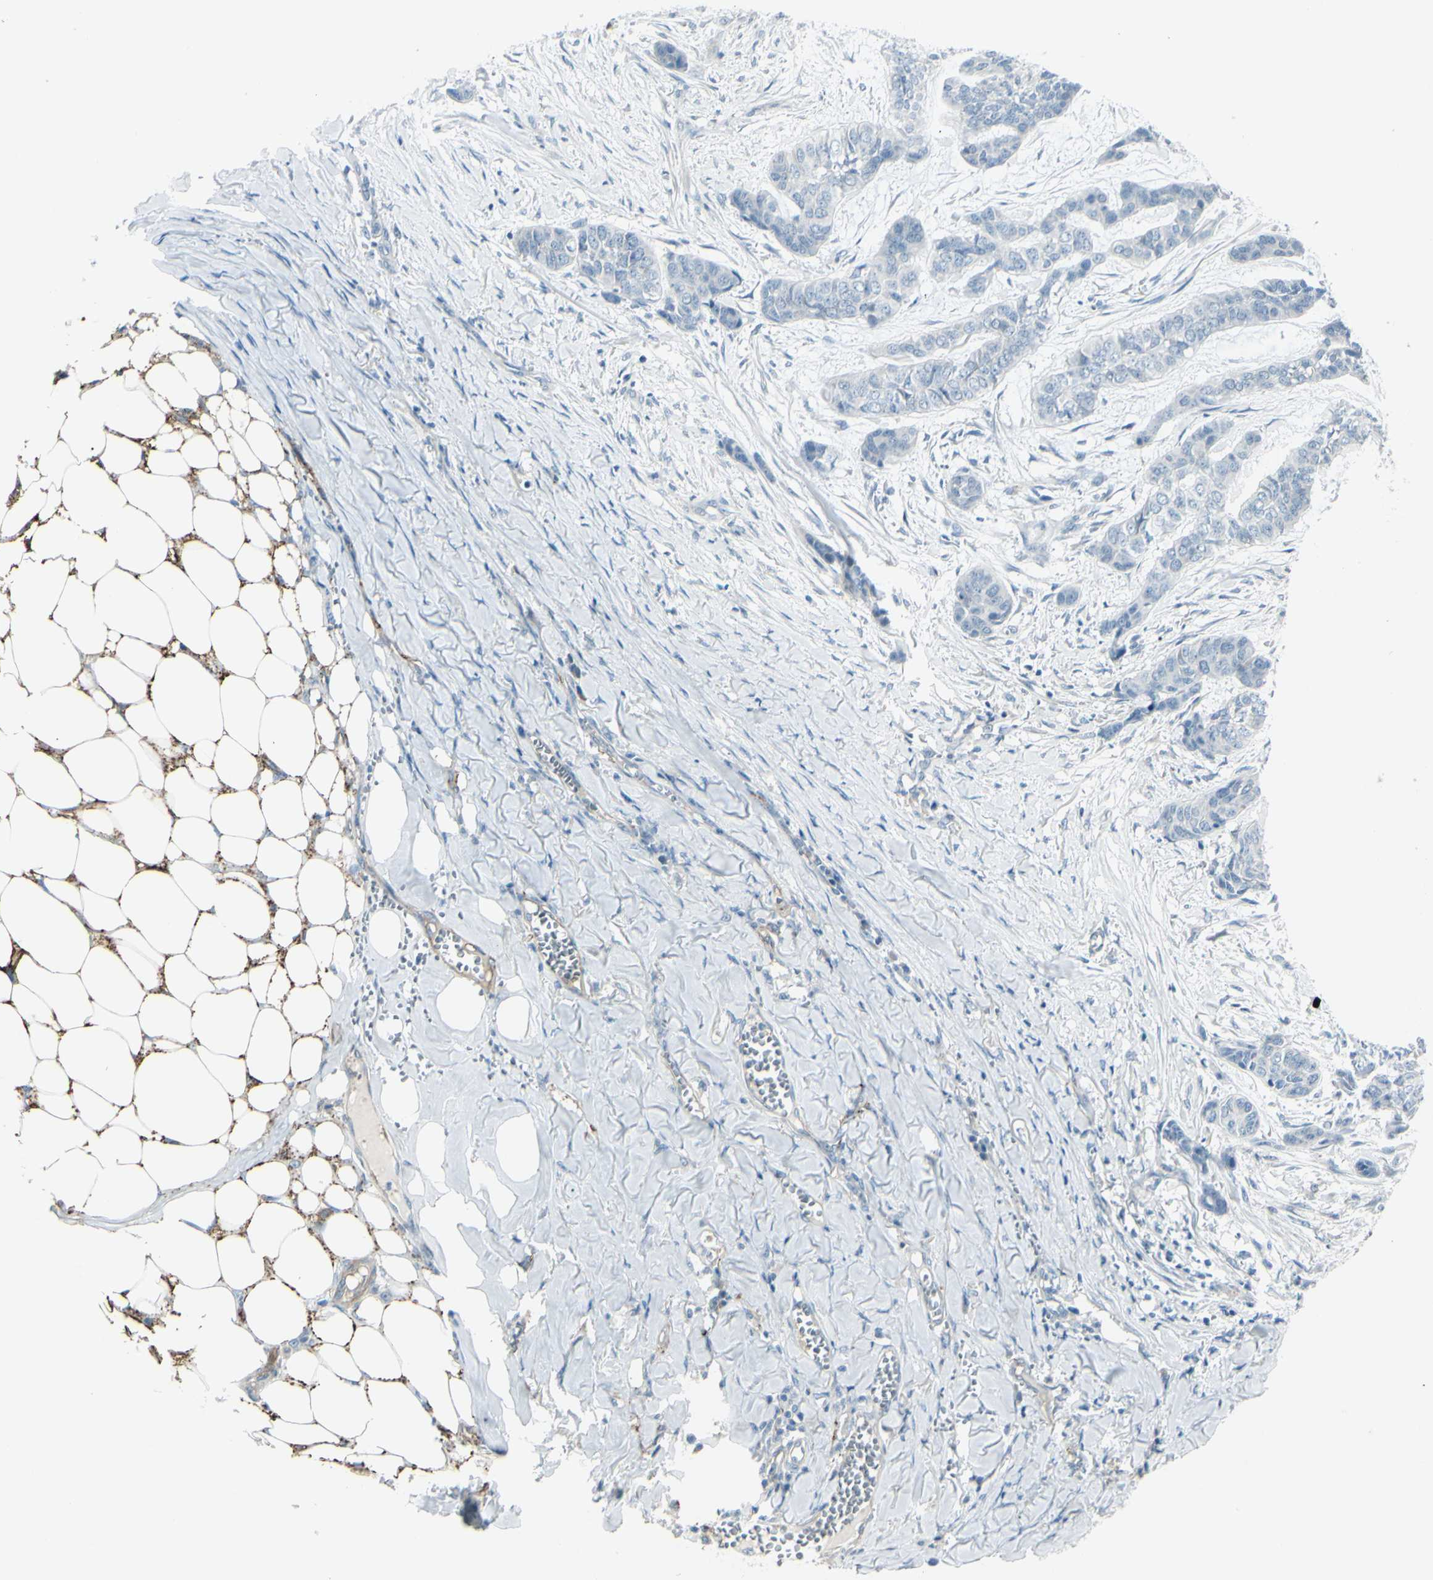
{"staining": {"intensity": "negative", "quantity": "none", "location": "none"}, "tissue": "skin cancer", "cell_type": "Tumor cells", "image_type": "cancer", "snomed": [{"axis": "morphology", "description": "Basal cell carcinoma"}, {"axis": "topography", "description": "Skin"}], "caption": "A high-resolution micrograph shows IHC staining of basal cell carcinoma (skin), which demonstrates no significant expression in tumor cells. (DAB (3,3'-diaminobenzidine) immunohistochemistry with hematoxylin counter stain).", "gene": "GPR34", "patient": {"sex": "female", "age": 64}}